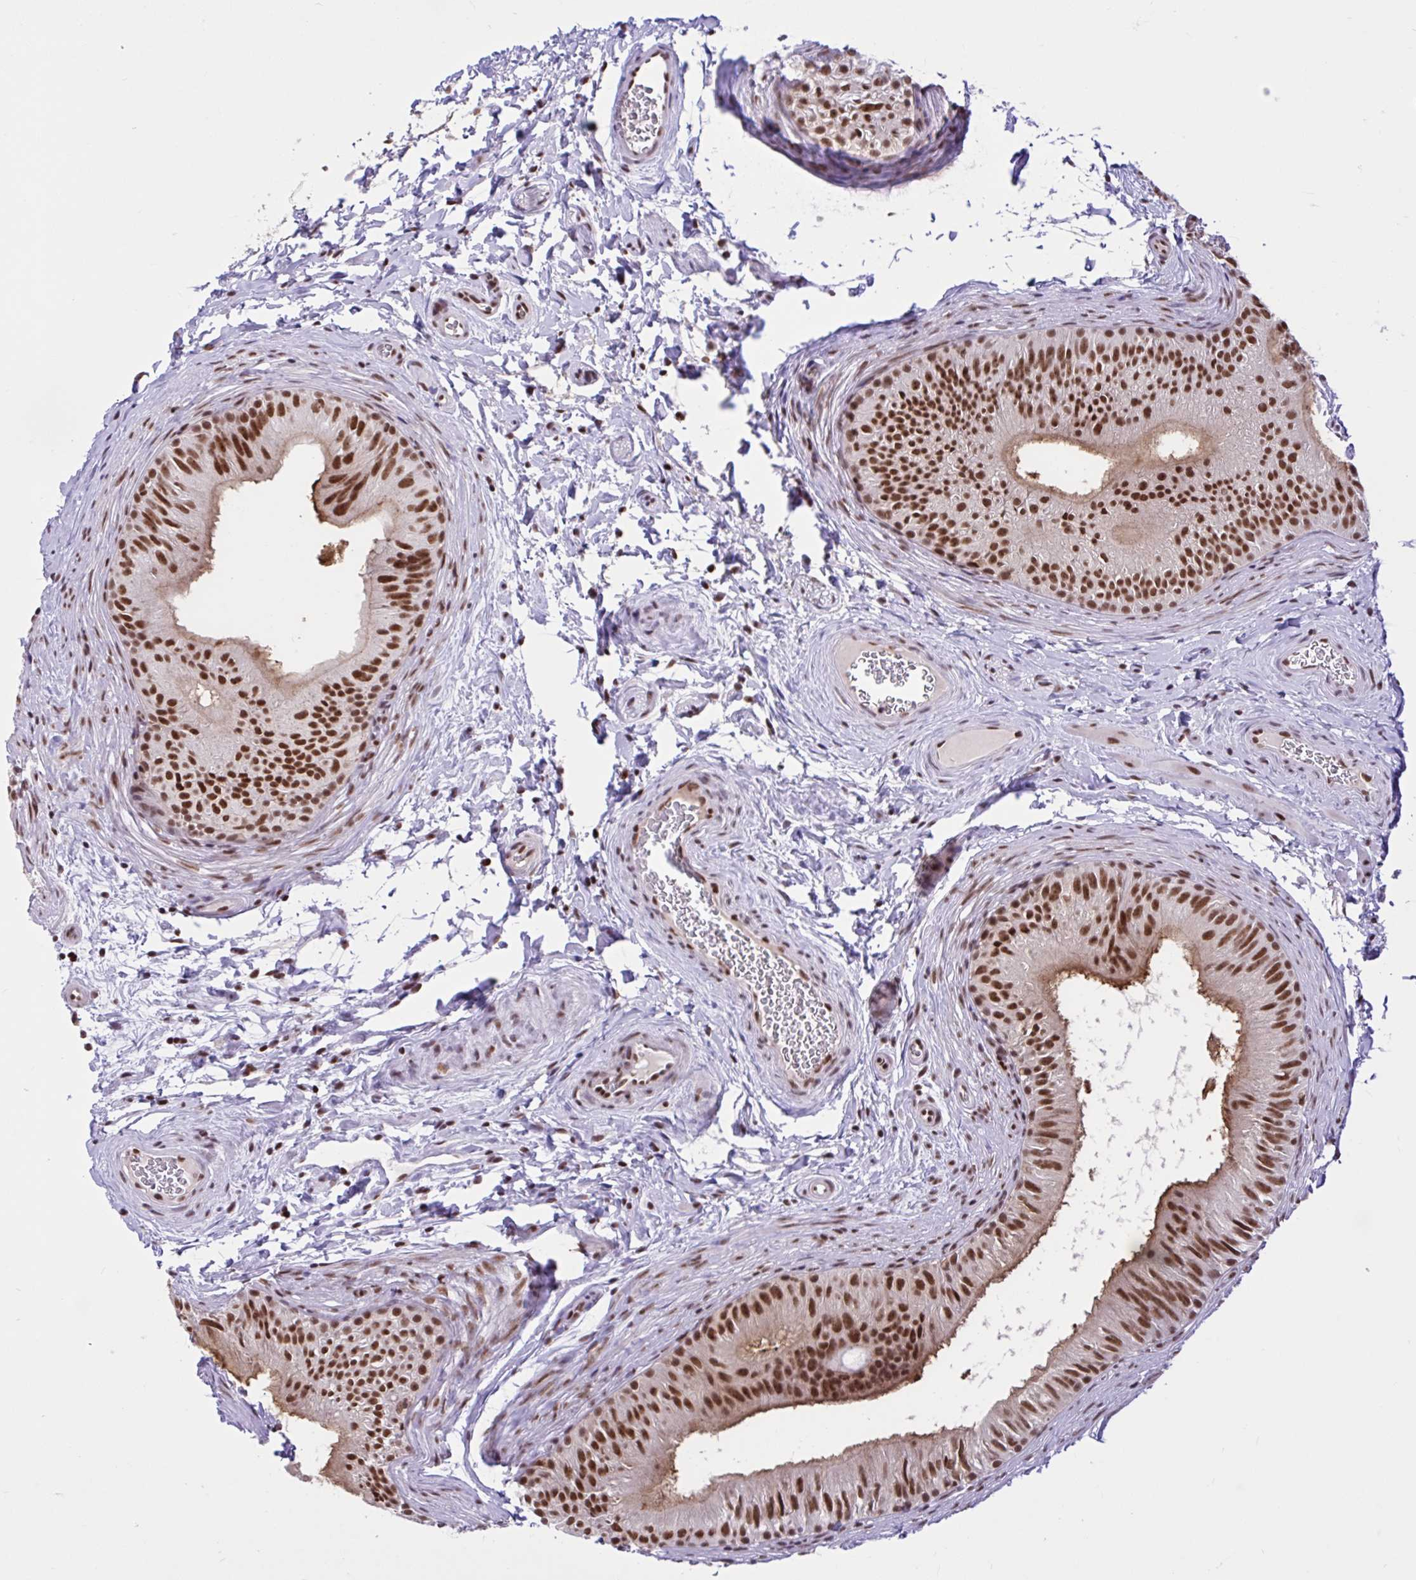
{"staining": {"intensity": "strong", "quantity": ">75%", "location": "nuclear"}, "tissue": "epididymis", "cell_type": "Glandular cells", "image_type": "normal", "snomed": [{"axis": "morphology", "description": "Normal tissue, NOS"}, {"axis": "topography", "description": "Epididymis"}], "caption": "Immunohistochemical staining of benign human epididymis exhibits strong nuclear protein staining in about >75% of glandular cells.", "gene": "CCDC12", "patient": {"sex": "male", "age": 24}}